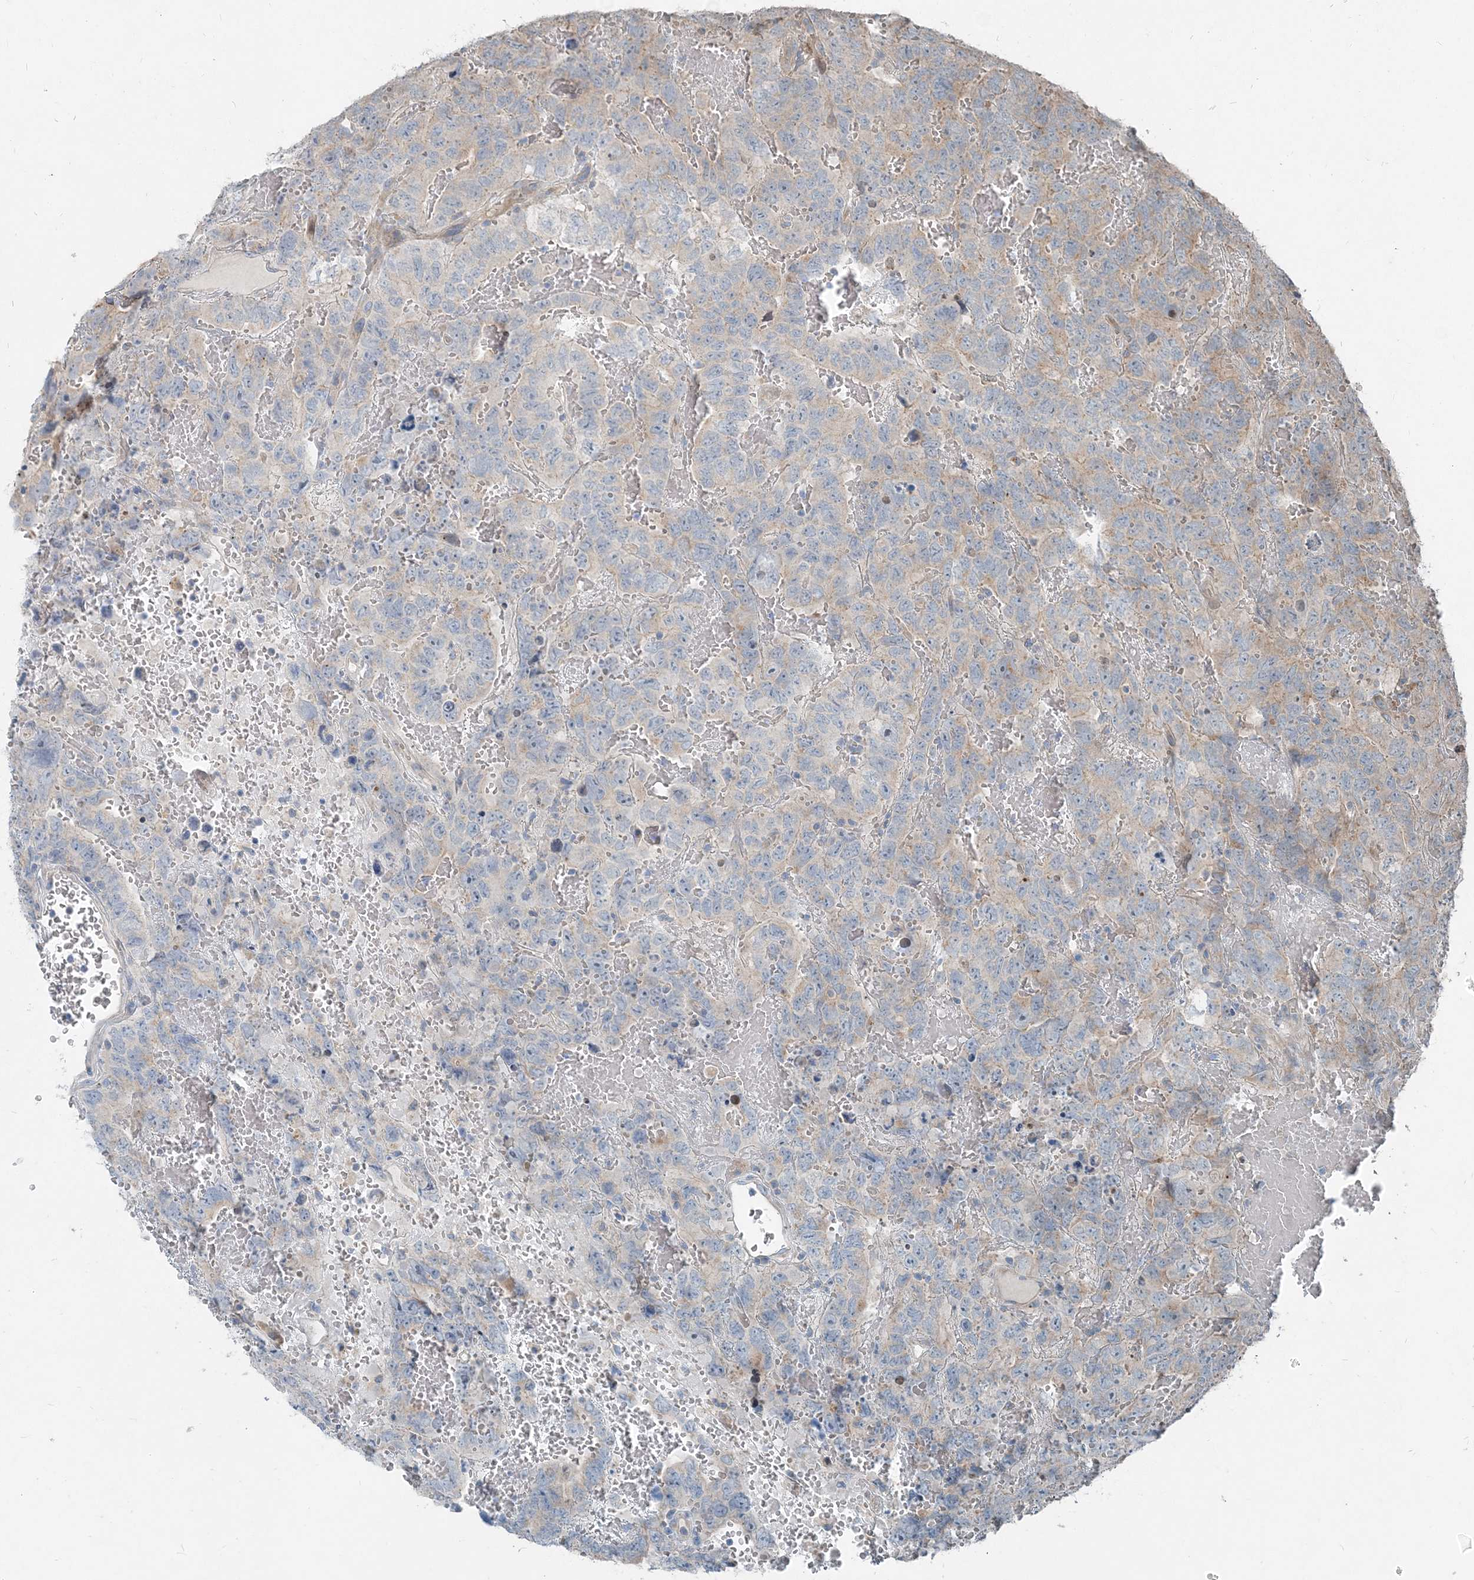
{"staining": {"intensity": "negative", "quantity": "none", "location": "none"}, "tissue": "testis cancer", "cell_type": "Tumor cells", "image_type": "cancer", "snomed": [{"axis": "morphology", "description": "Carcinoma, Embryonal, NOS"}, {"axis": "topography", "description": "Testis"}], "caption": "Testis cancer (embryonal carcinoma) stained for a protein using immunohistochemistry shows no staining tumor cells.", "gene": "INTU", "patient": {"sex": "male", "age": 45}}